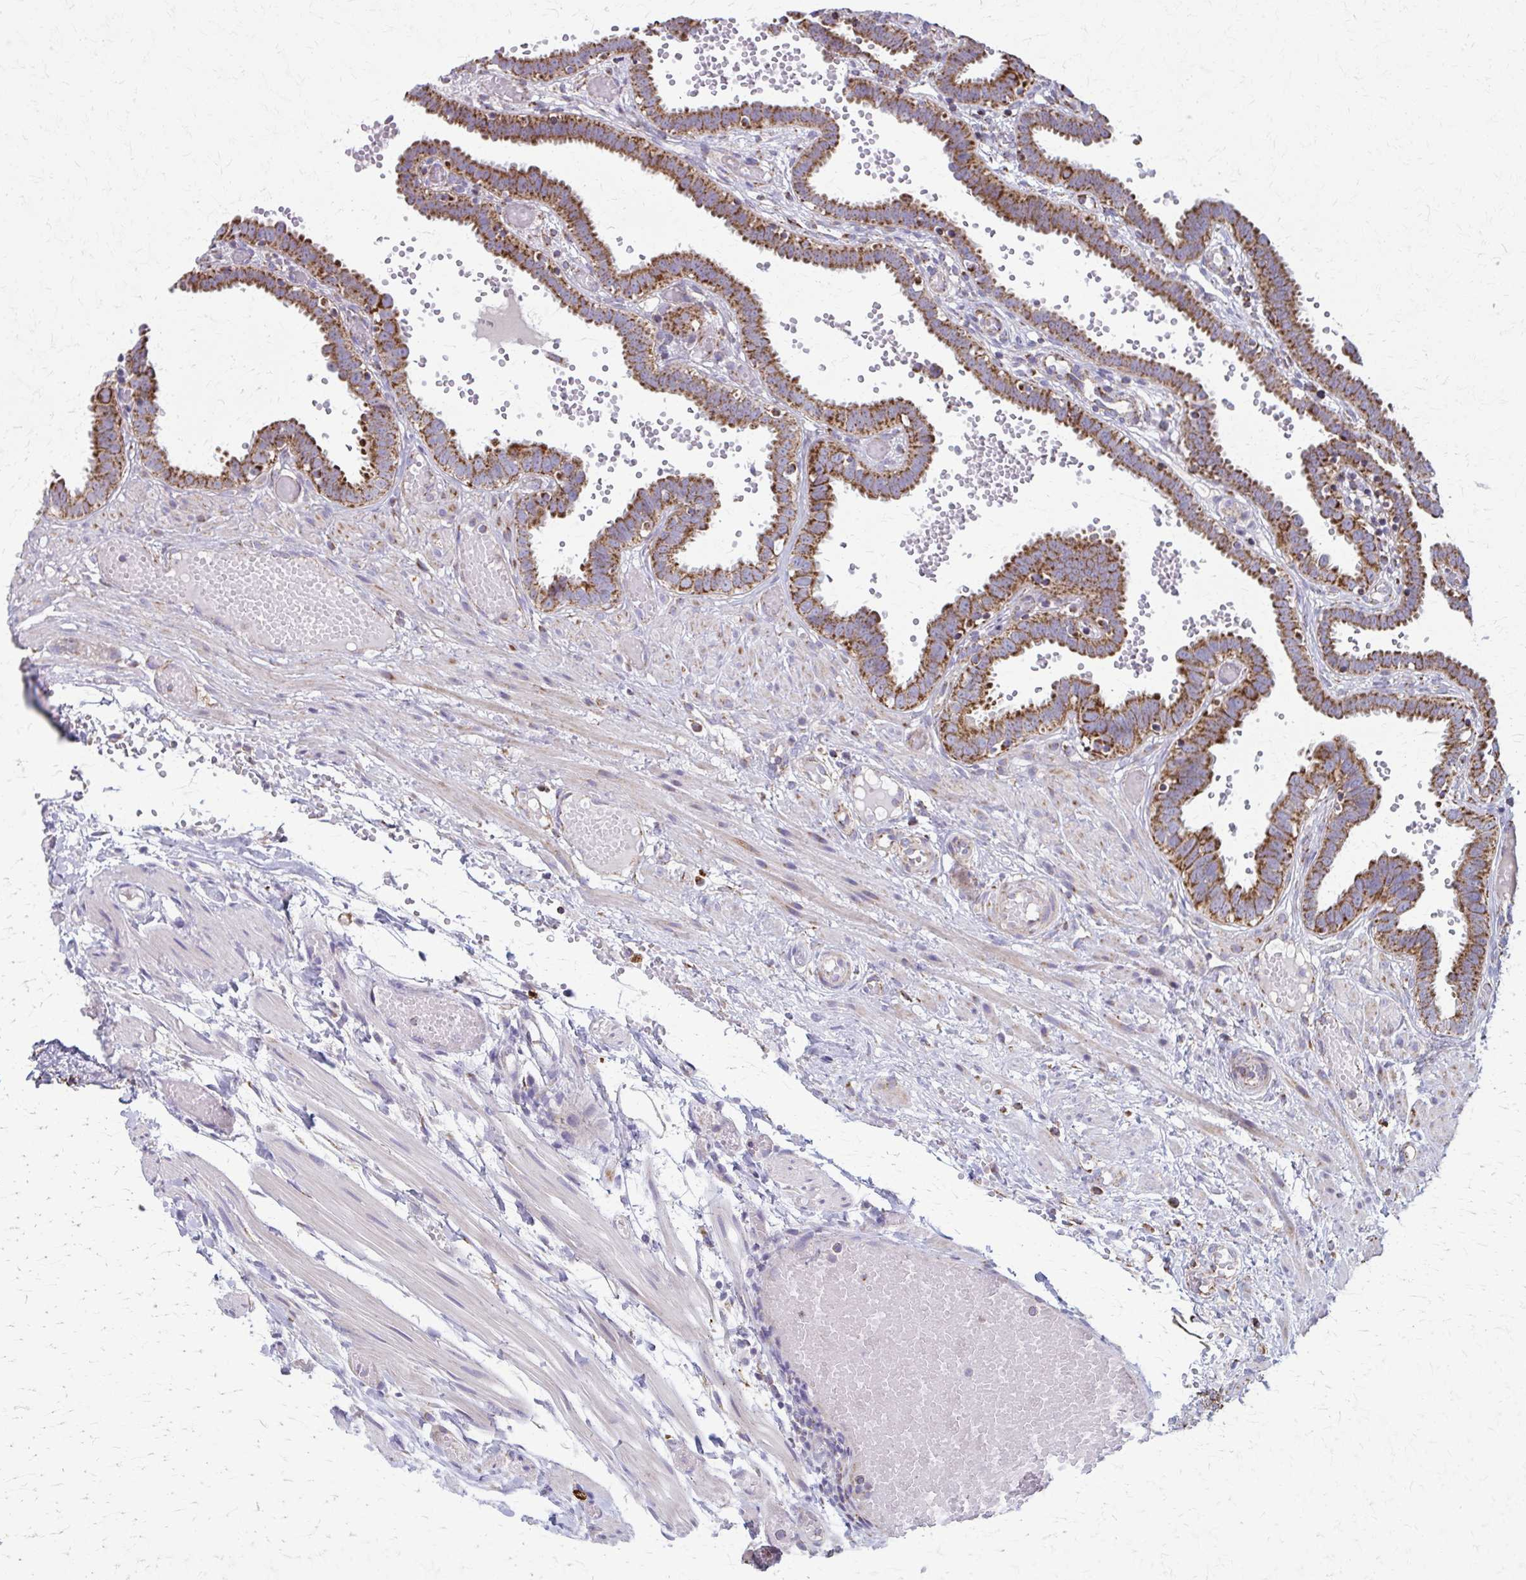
{"staining": {"intensity": "strong", "quantity": ">75%", "location": "cytoplasmic/membranous"}, "tissue": "fallopian tube", "cell_type": "Glandular cells", "image_type": "normal", "snomed": [{"axis": "morphology", "description": "Normal tissue, NOS"}, {"axis": "topography", "description": "Fallopian tube"}], "caption": "This is an image of IHC staining of benign fallopian tube, which shows strong staining in the cytoplasmic/membranous of glandular cells.", "gene": "TVP23A", "patient": {"sex": "female", "age": 37}}